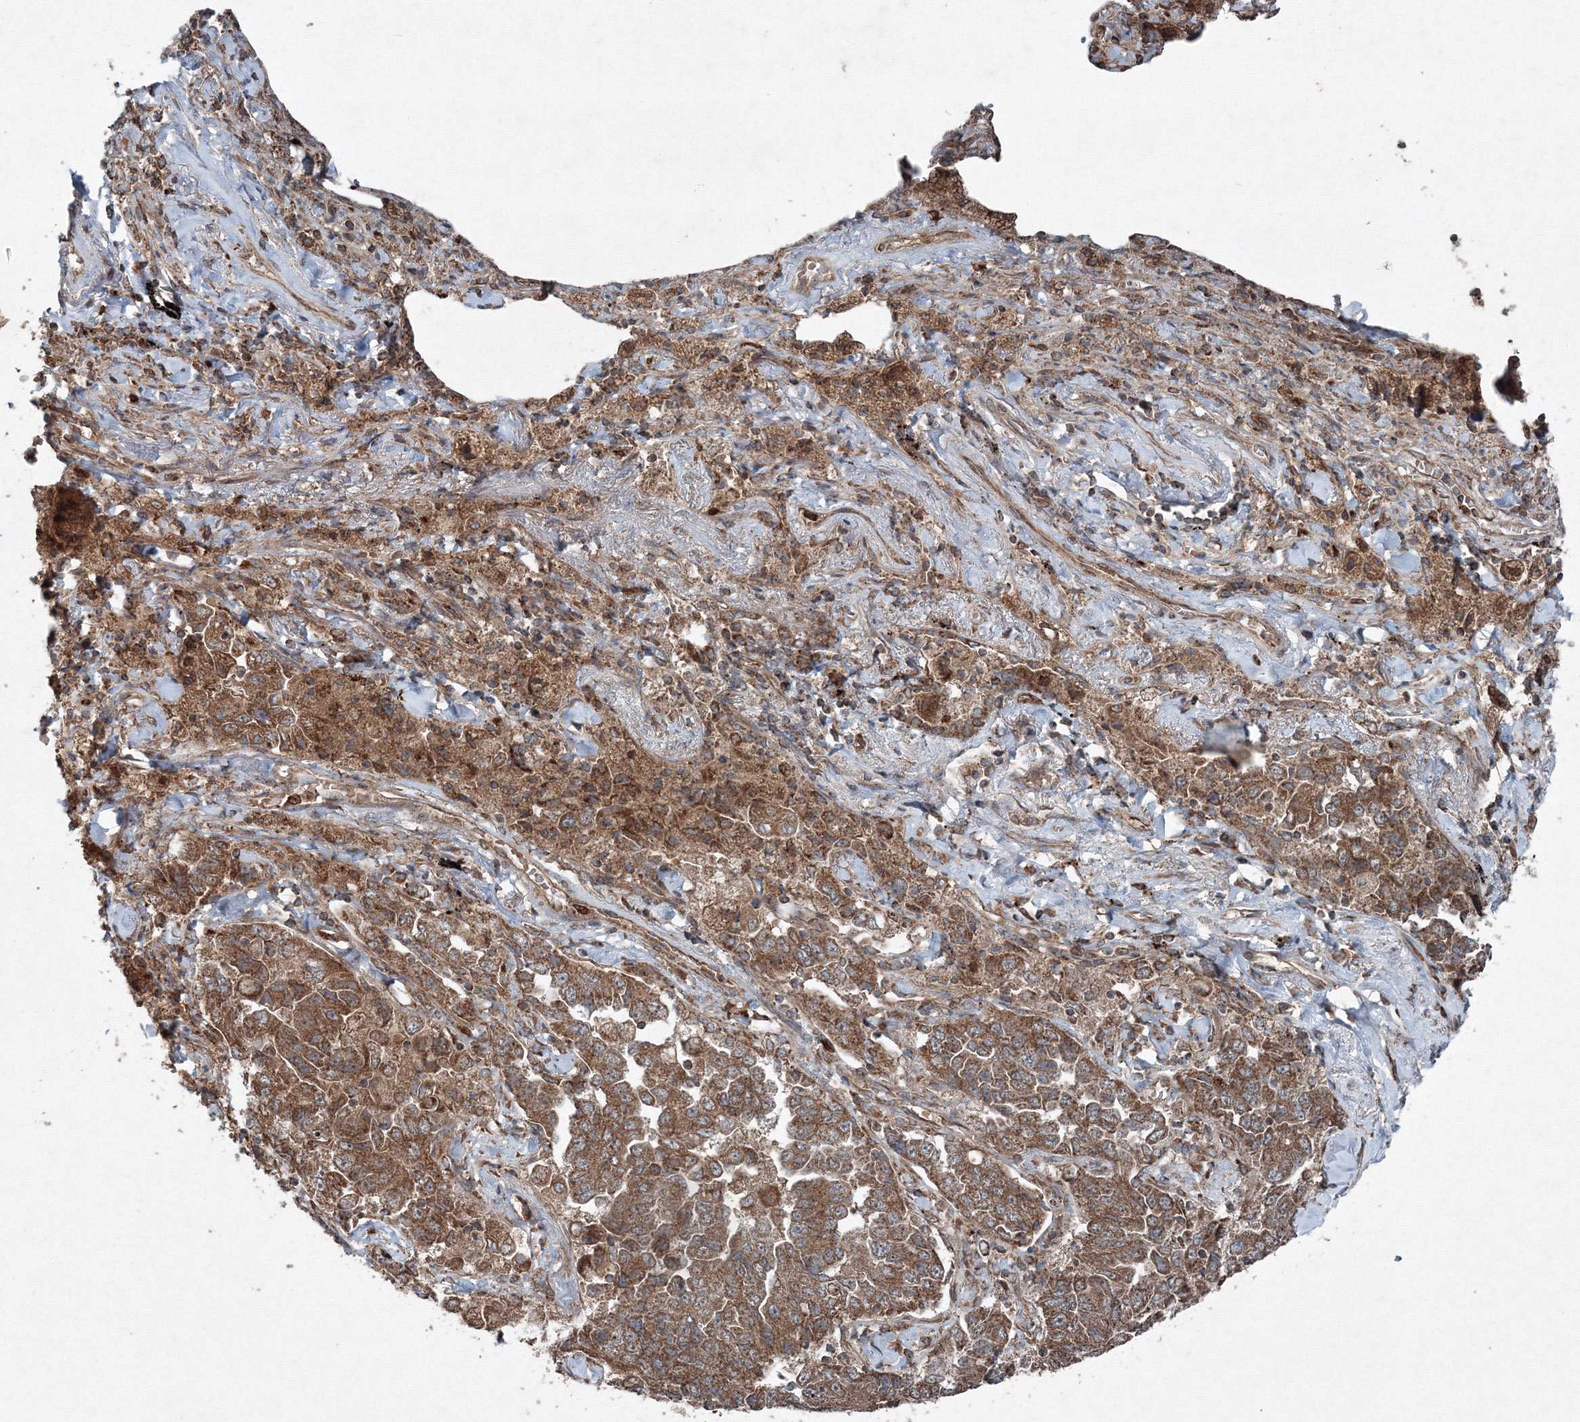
{"staining": {"intensity": "moderate", "quantity": ">75%", "location": "cytoplasmic/membranous"}, "tissue": "lung cancer", "cell_type": "Tumor cells", "image_type": "cancer", "snomed": [{"axis": "morphology", "description": "Adenocarcinoma, NOS"}, {"axis": "topography", "description": "Lung"}], "caption": "Protein expression analysis of human lung adenocarcinoma reveals moderate cytoplasmic/membranous positivity in about >75% of tumor cells.", "gene": "COPS7B", "patient": {"sex": "female", "age": 51}}